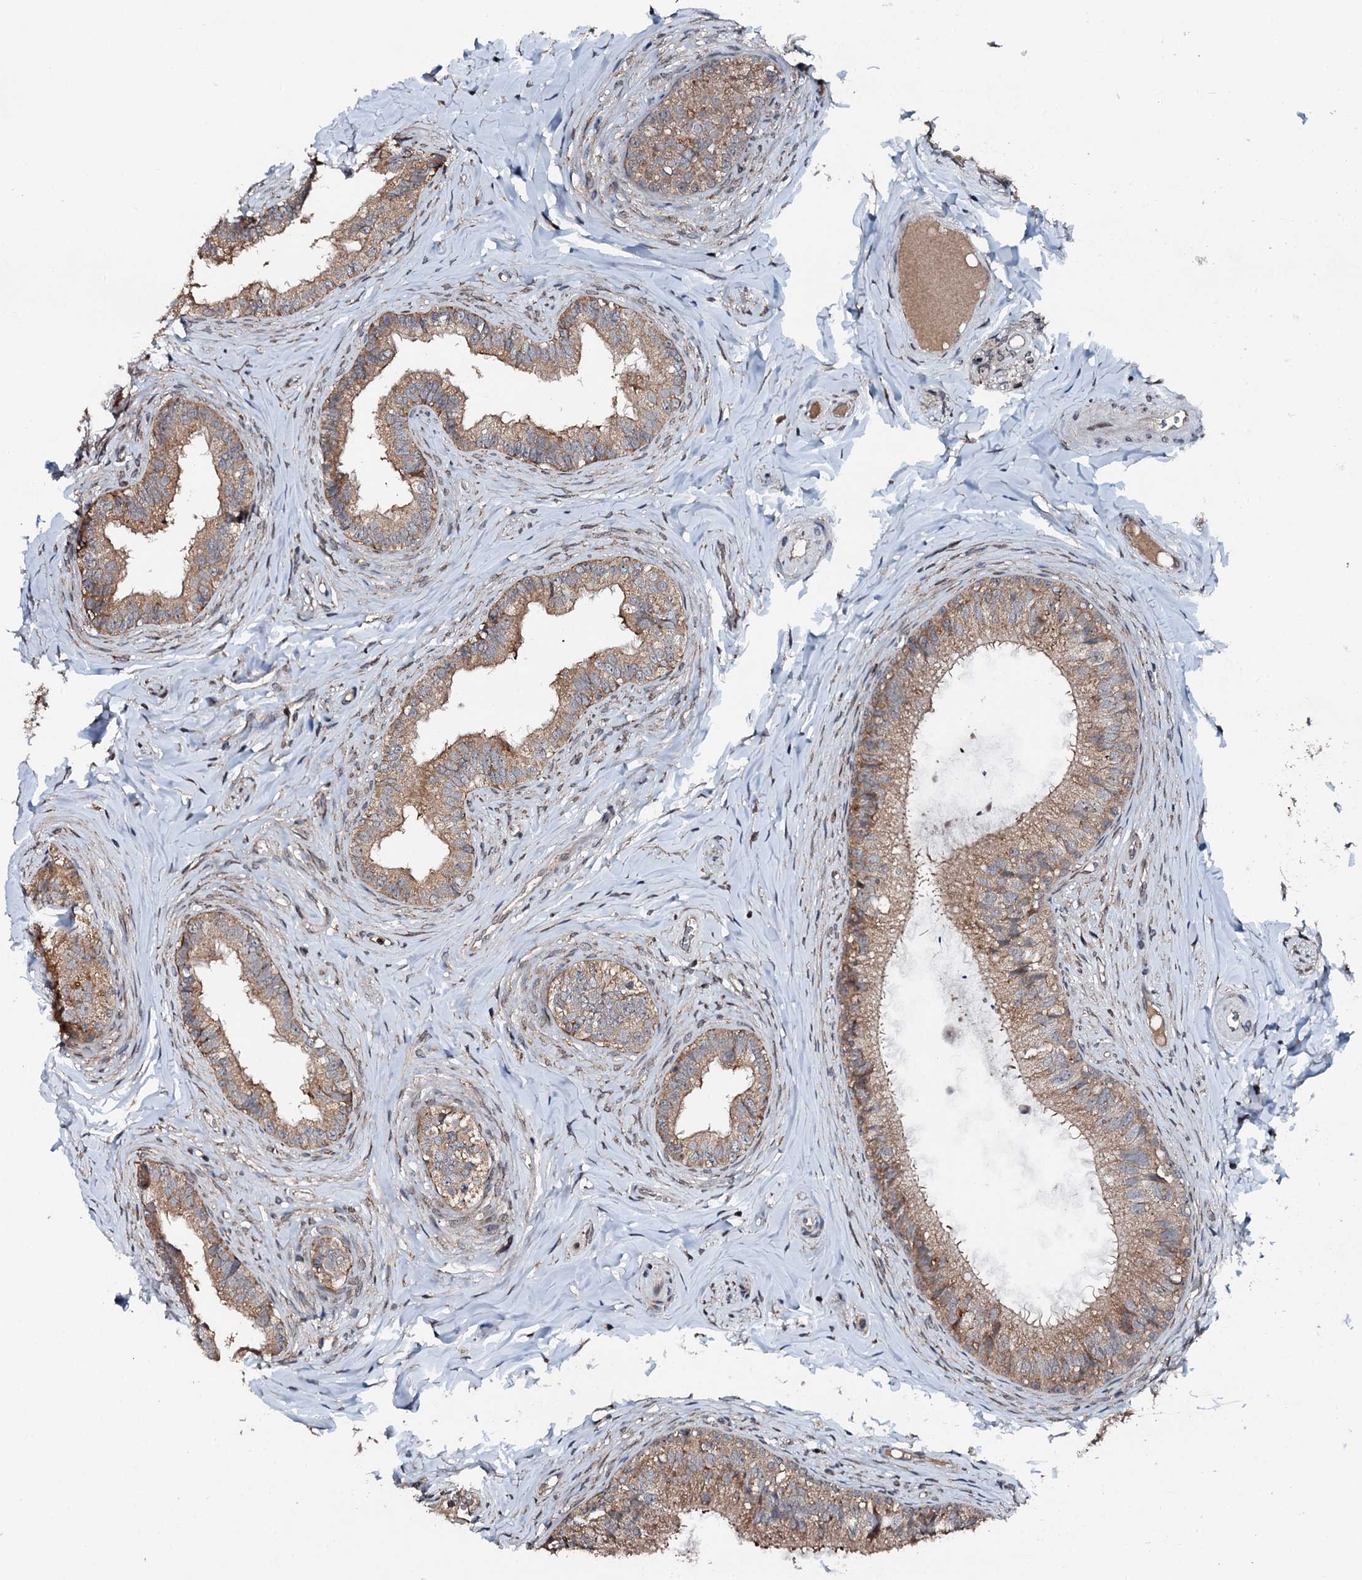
{"staining": {"intensity": "moderate", "quantity": "25%-75%", "location": "cytoplasmic/membranous"}, "tissue": "epididymis", "cell_type": "Glandular cells", "image_type": "normal", "snomed": [{"axis": "morphology", "description": "Normal tissue, NOS"}, {"axis": "topography", "description": "Epididymis"}], "caption": "This image displays immunohistochemistry (IHC) staining of normal epididymis, with medium moderate cytoplasmic/membranous expression in approximately 25%-75% of glandular cells.", "gene": "FLYWCH1", "patient": {"sex": "male", "age": 34}}